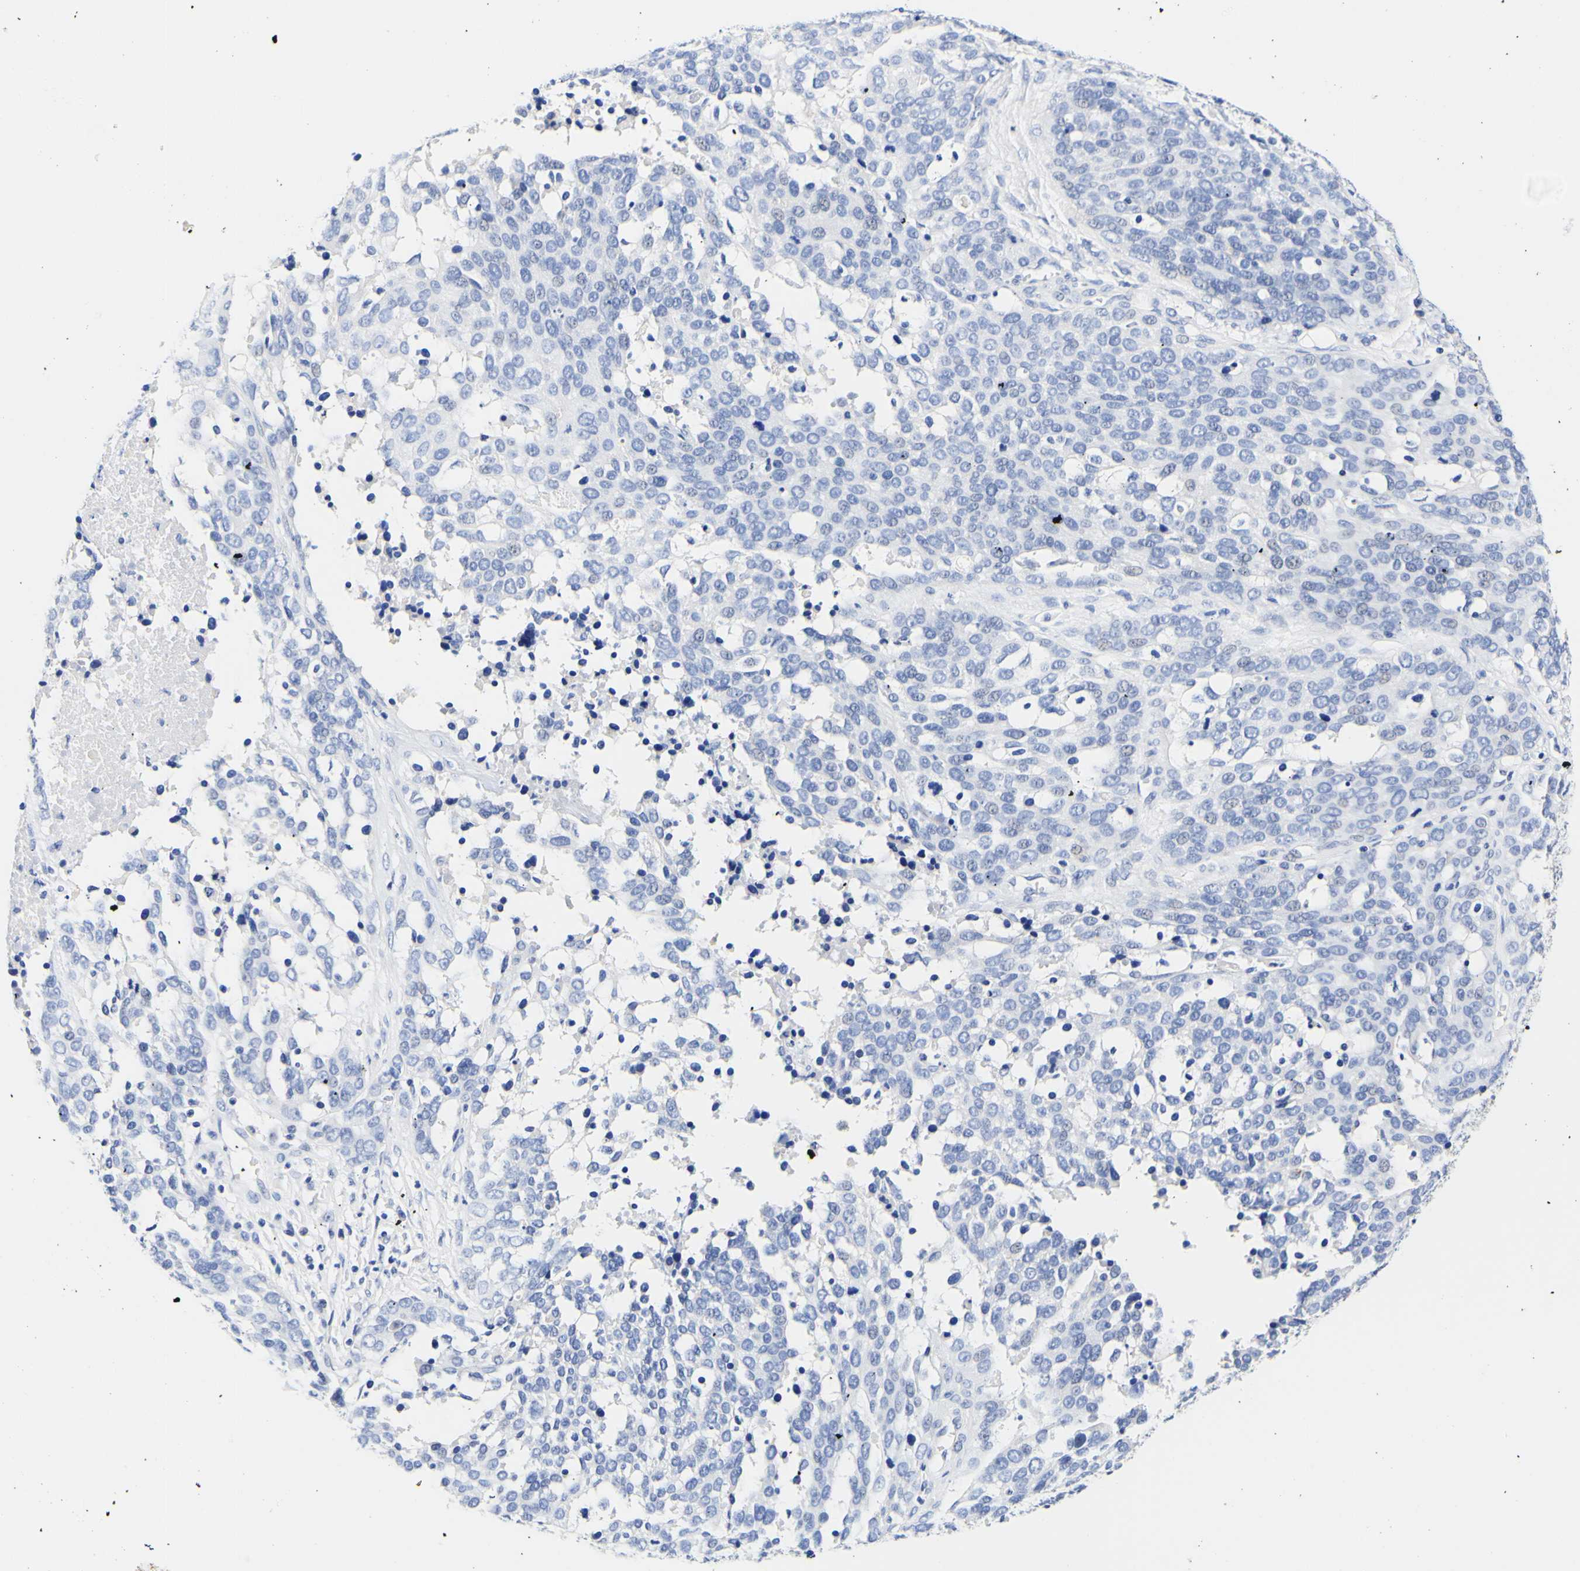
{"staining": {"intensity": "negative", "quantity": "none", "location": "none"}, "tissue": "ovarian cancer", "cell_type": "Tumor cells", "image_type": "cancer", "snomed": [{"axis": "morphology", "description": "Cystadenocarcinoma, serous, NOS"}, {"axis": "topography", "description": "Ovary"}], "caption": "An image of human ovarian cancer is negative for staining in tumor cells. (DAB (3,3'-diaminobenzidine) immunohistochemistry visualized using brightfield microscopy, high magnification).", "gene": "CAMK4", "patient": {"sex": "female", "age": 44}}